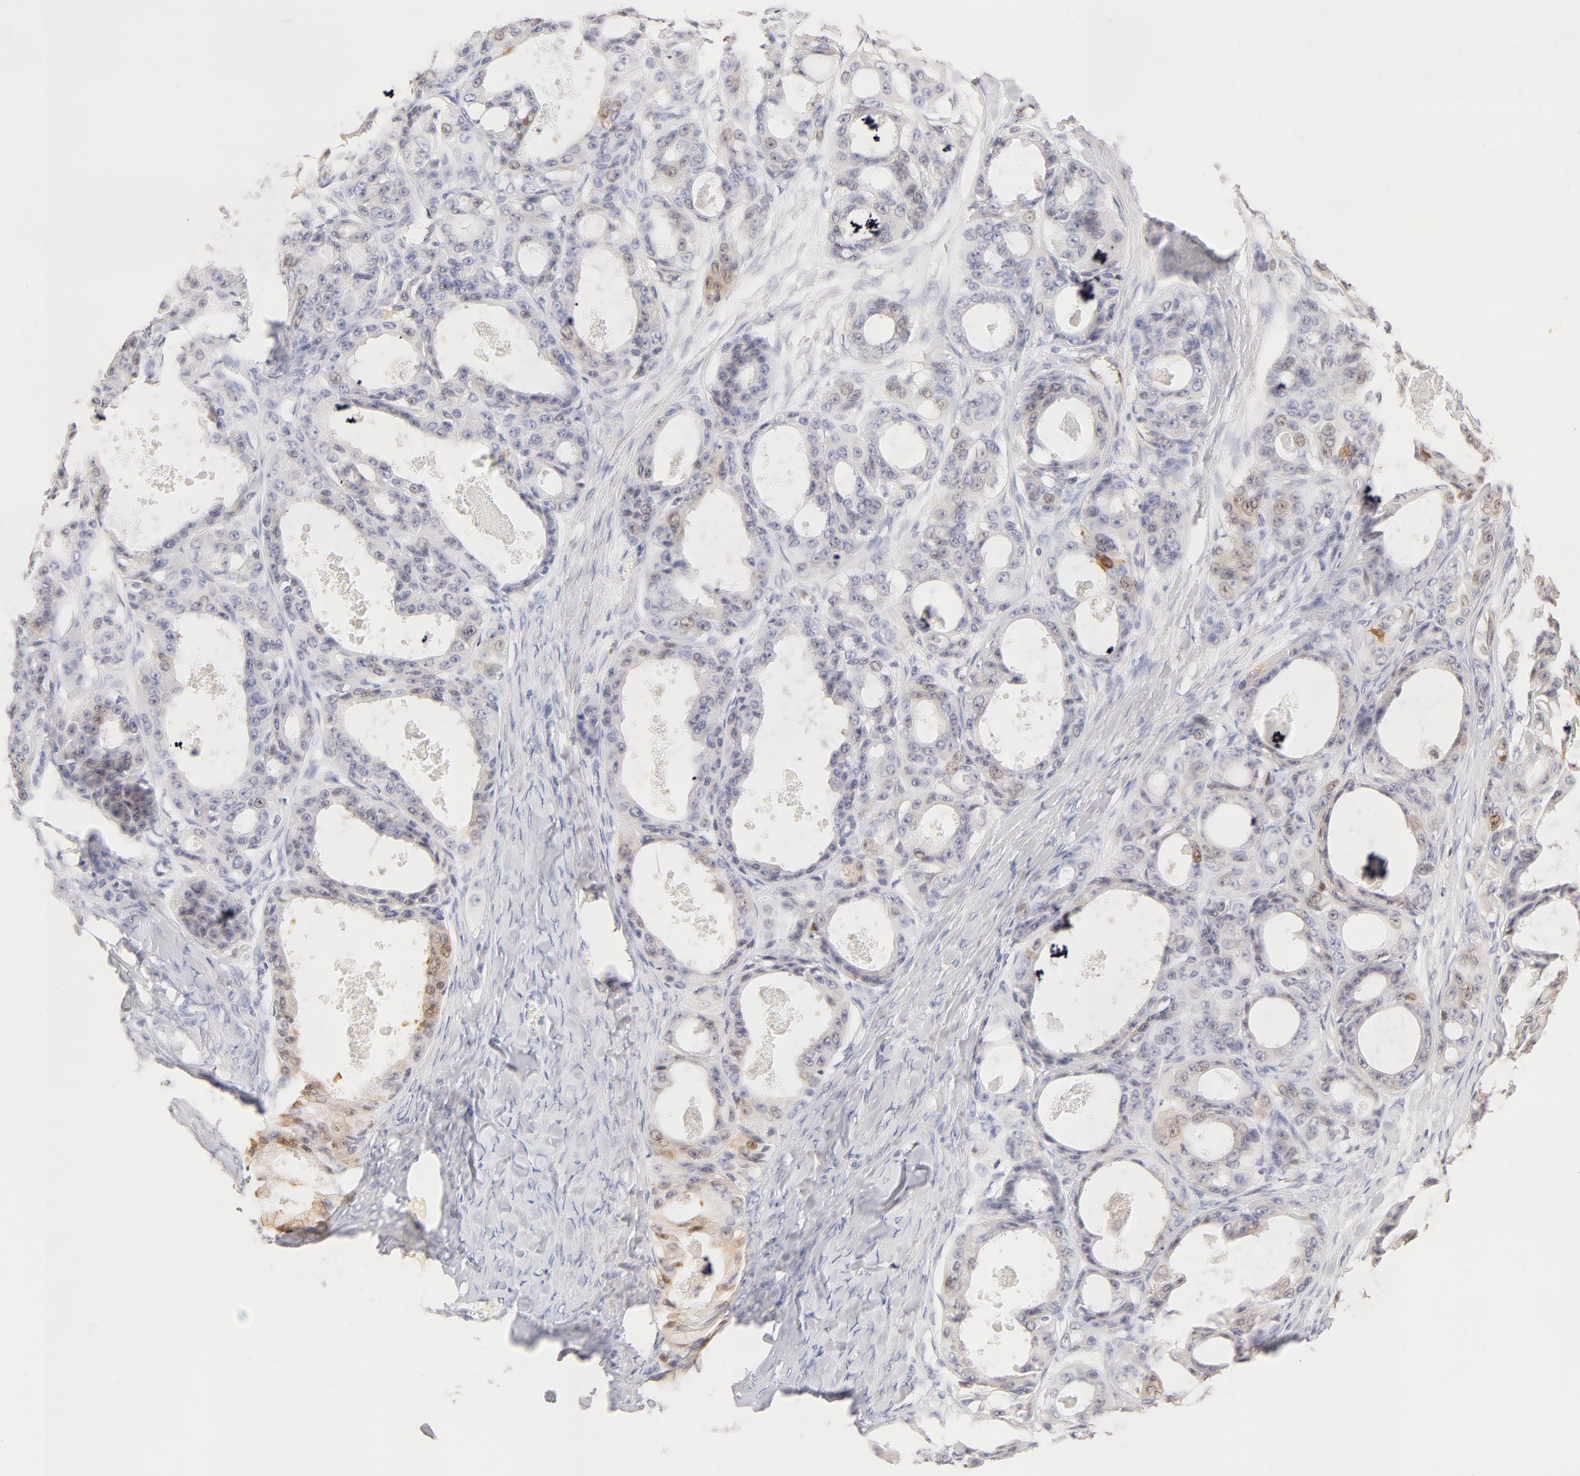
{"staining": {"intensity": "weak", "quantity": "<25%", "location": "nuclear"}, "tissue": "ovarian cancer", "cell_type": "Tumor cells", "image_type": "cancer", "snomed": [{"axis": "morphology", "description": "Carcinoma, endometroid"}, {"axis": "topography", "description": "Ovary"}], "caption": "A histopathology image of human ovarian cancer (endometroid carcinoma) is negative for staining in tumor cells.", "gene": "CA2", "patient": {"sex": "female", "age": 61}}